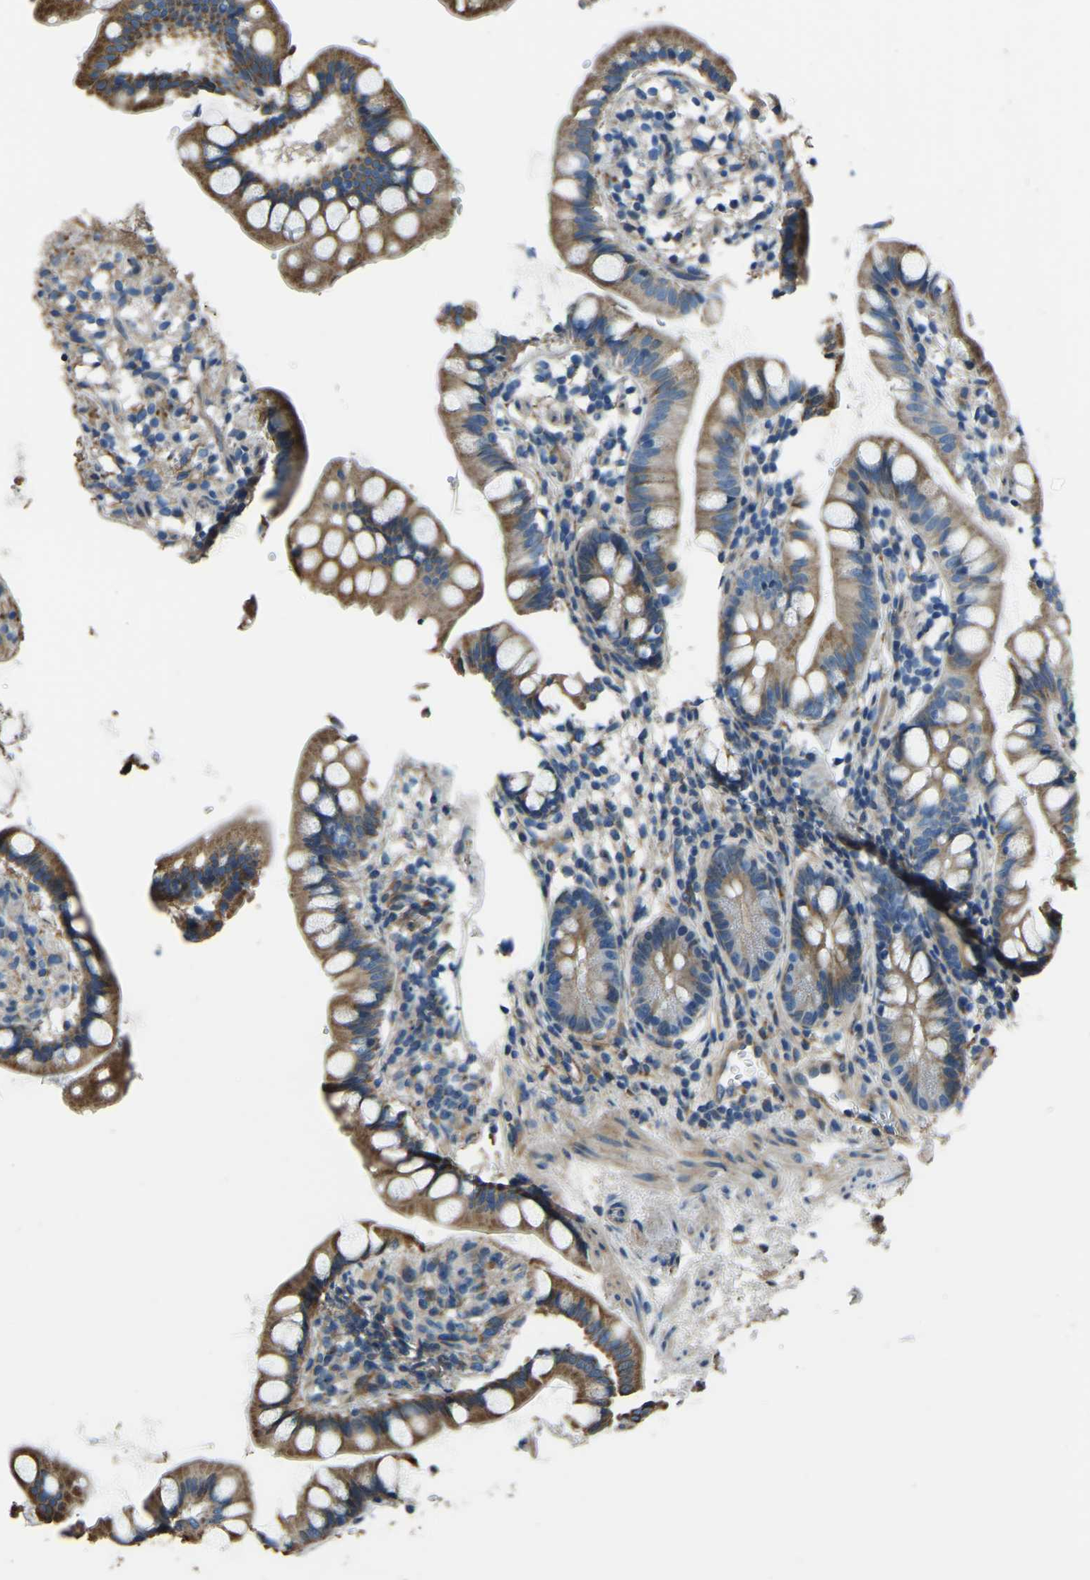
{"staining": {"intensity": "moderate", "quantity": ">75%", "location": "cytoplasmic/membranous"}, "tissue": "small intestine", "cell_type": "Glandular cells", "image_type": "normal", "snomed": [{"axis": "morphology", "description": "Normal tissue, NOS"}, {"axis": "topography", "description": "Small intestine"}], "caption": "Small intestine stained with DAB immunohistochemistry shows medium levels of moderate cytoplasmic/membranous staining in about >75% of glandular cells. (DAB = brown stain, brightfield microscopy at high magnification).", "gene": "COL3A1", "patient": {"sex": "female", "age": 84}}